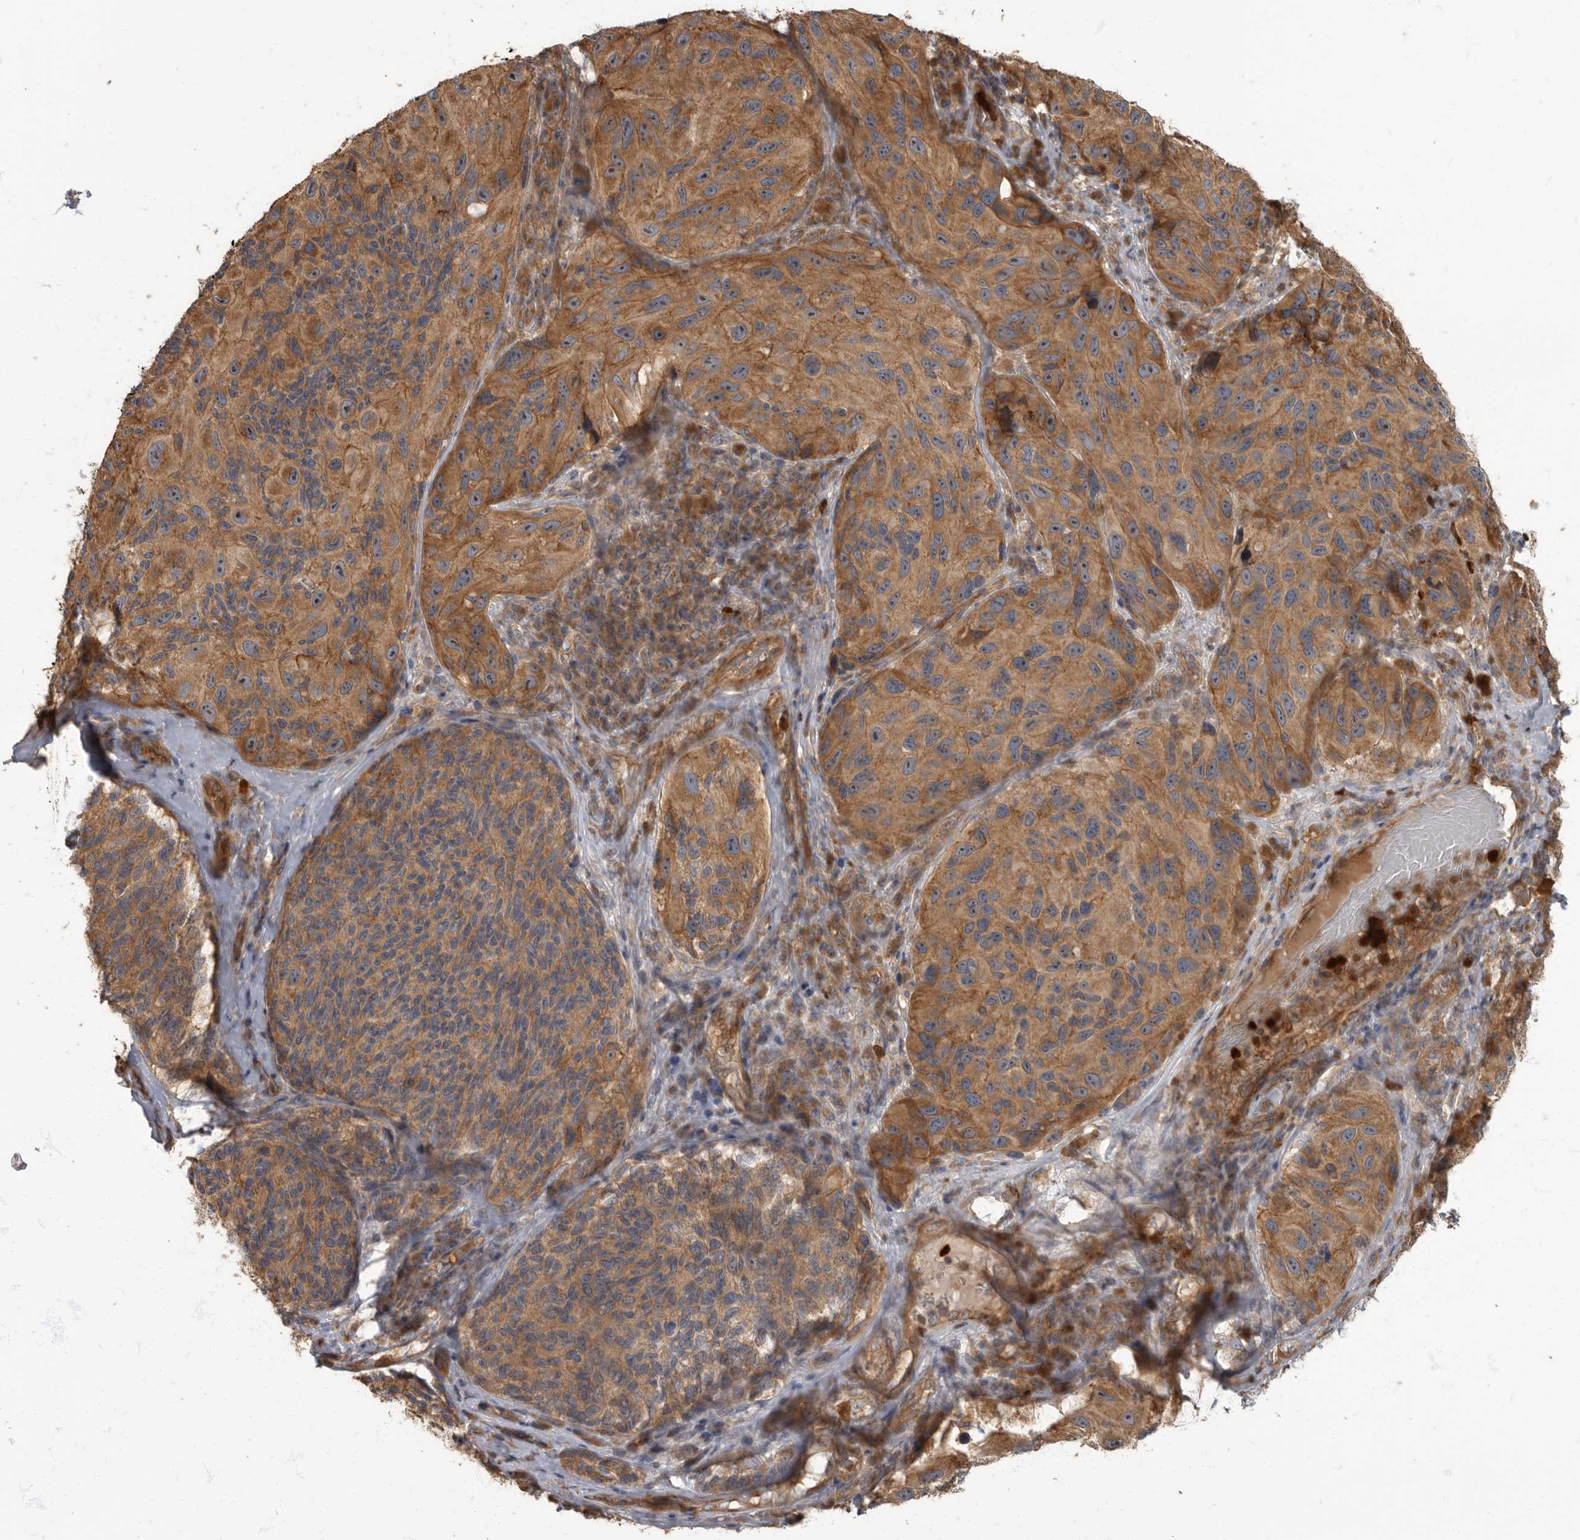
{"staining": {"intensity": "strong", "quantity": ">75%", "location": "cytoplasmic/membranous,nuclear"}, "tissue": "melanoma", "cell_type": "Tumor cells", "image_type": "cancer", "snomed": [{"axis": "morphology", "description": "Malignant melanoma, NOS"}, {"axis": "topography", "description": "Skin"}], "caption": "Brown immunohistochemical staining in melanoma shows strong cytoplasmic/membranous and nuclear expression in approximately >75% of tumor cells. (IHC, brightfield microscopy, high magnification).", "gene": "DAAM1", "patient": {"sex": "female", "age": 73}}